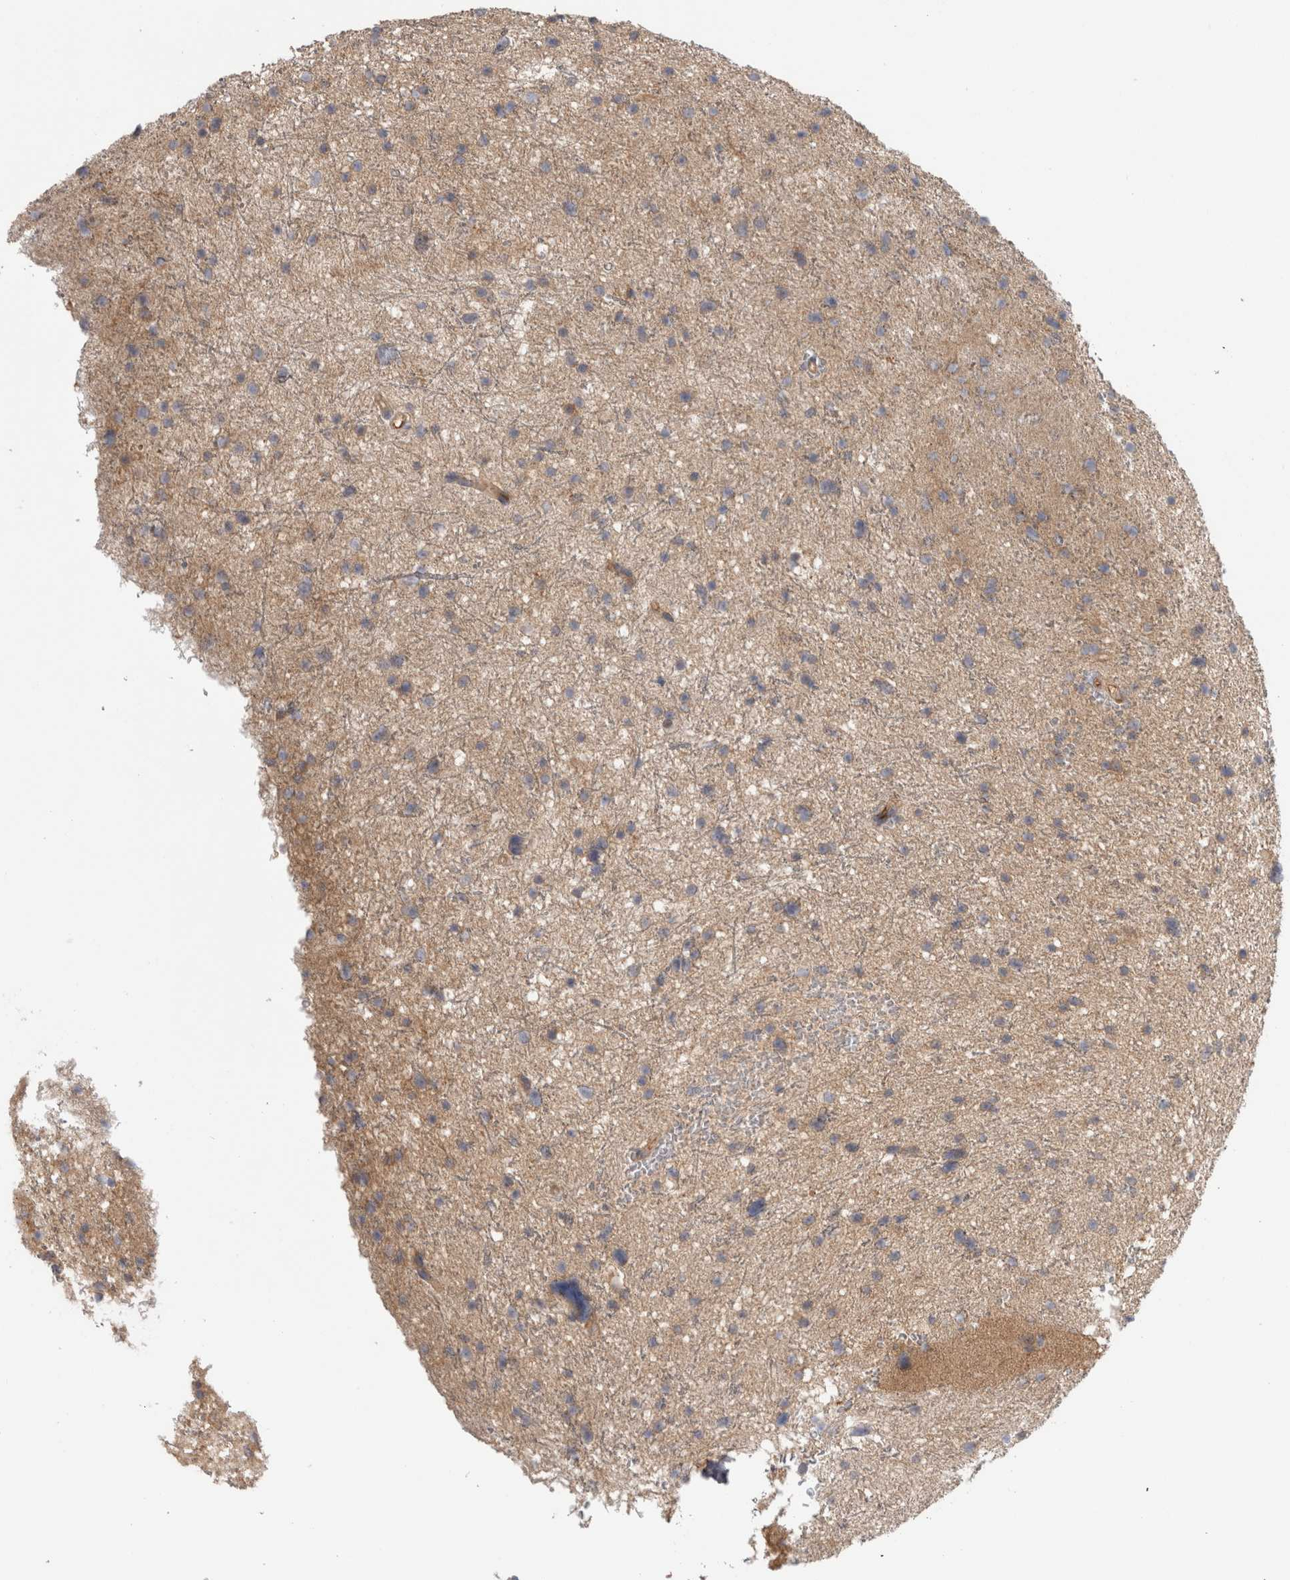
{"staining": {"intensity": "weak", "quantity": "<25%", "location": "cytoplasmic/membranous"}, "tissue": "glioma", "cell_type": "Tumor cells", "image_type": "cancer", "snomed": [{"axis": "morphology", "description": "Glioma, malignant, Low grade"}, {"axis": "topography", "description": "Brain"}], "caption": "Immunohistochemistry (IHC) histopathology image of neoplastic tissue: low-grade glioma (malignant) stained with DAB (3,3'-diaminobenzidine) shows no significant protein positivity in tumor cells.", "gene": "TBCE", "patient": {"sex": "female", "age": 37}}